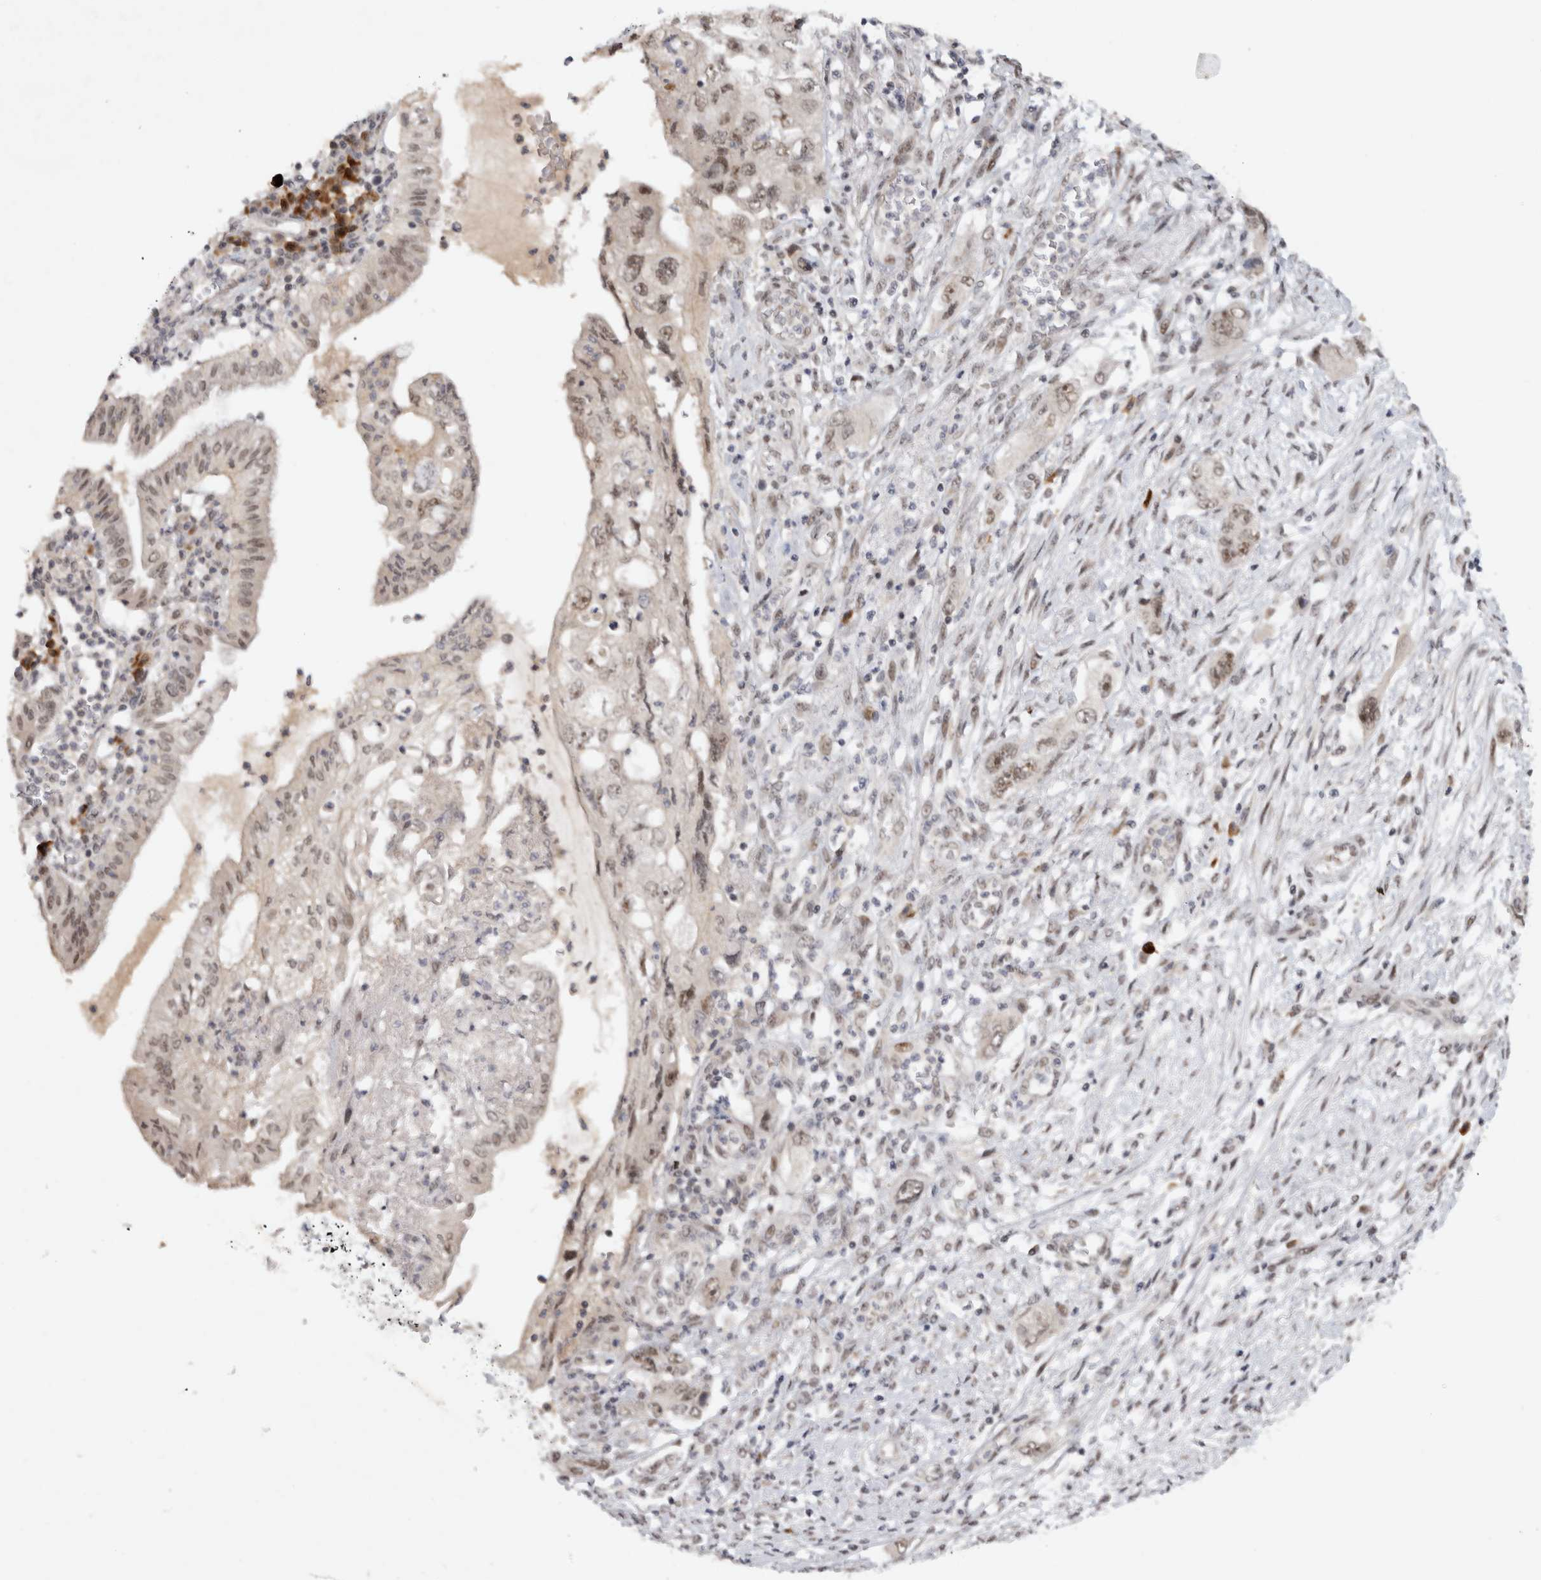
{"staining": {"intensity": "weak", "quantity": "25%-75%", "location": "nuclear"}, "tissue": "pancreatic cancer", "cell_type": "Tumor cells", "image_type": "cancer", "snomed": [{"axis": "morphology", "description": "Adenocarcinoma, NOS"}, {"axis": "topography", "description": "Pancreas"}], "caption": "Pancreatic cancer (adenocarcinoma) stained for a protein (brown) exhibits weak nuclear positive expression in about 25%-75% of tumor cells.", "gene": "HESX1", "patient": {"sex": "female", "age": 73}}